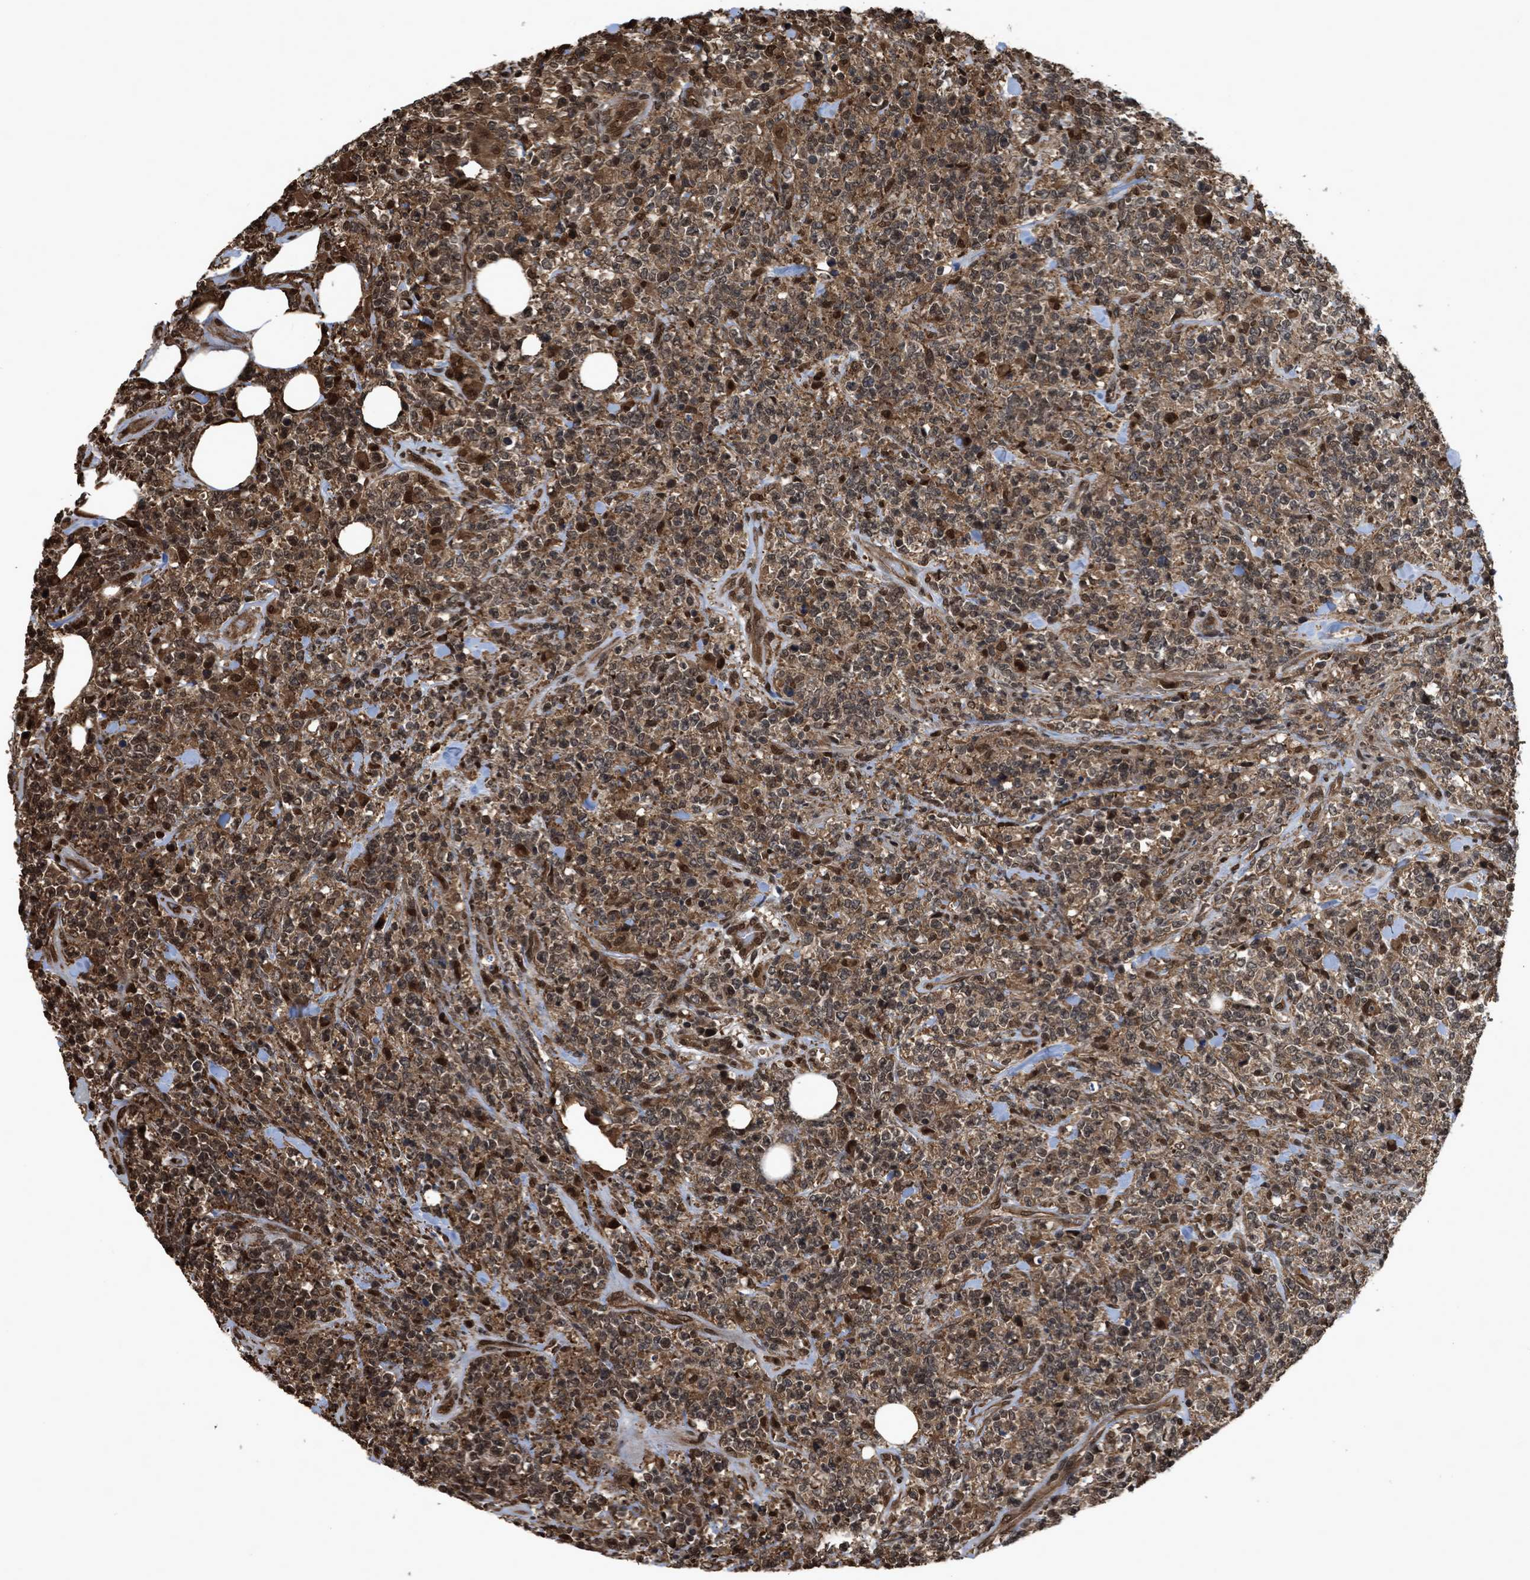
{"staining": {"intensity": "moderate", "quantity": ">75%", "location": "cytoplasmic/membranous"}, "tissue": "lymphoma", "cell_type": "Tumor cells", "image_type": "cancer", "snomed": [{"axis": "morphology", "description": "Malignant lymphoma, non-Hodgkin's type, High grade"}, {"axis": "topography", "description": "Soft tissue"}], "caption": "IHC histopathology image of neoplastic tissue: lymphoma stained using immunohistochemistry (IHC) demonstrates medium levels of moderate protein expression localized specifically in the cytoplasmic/membranous of tumor cells, appearing as a cytoplasmic/membranous brown color.", "gene": "YWHAG", "patient": {"sex": "male", "age": 18}}